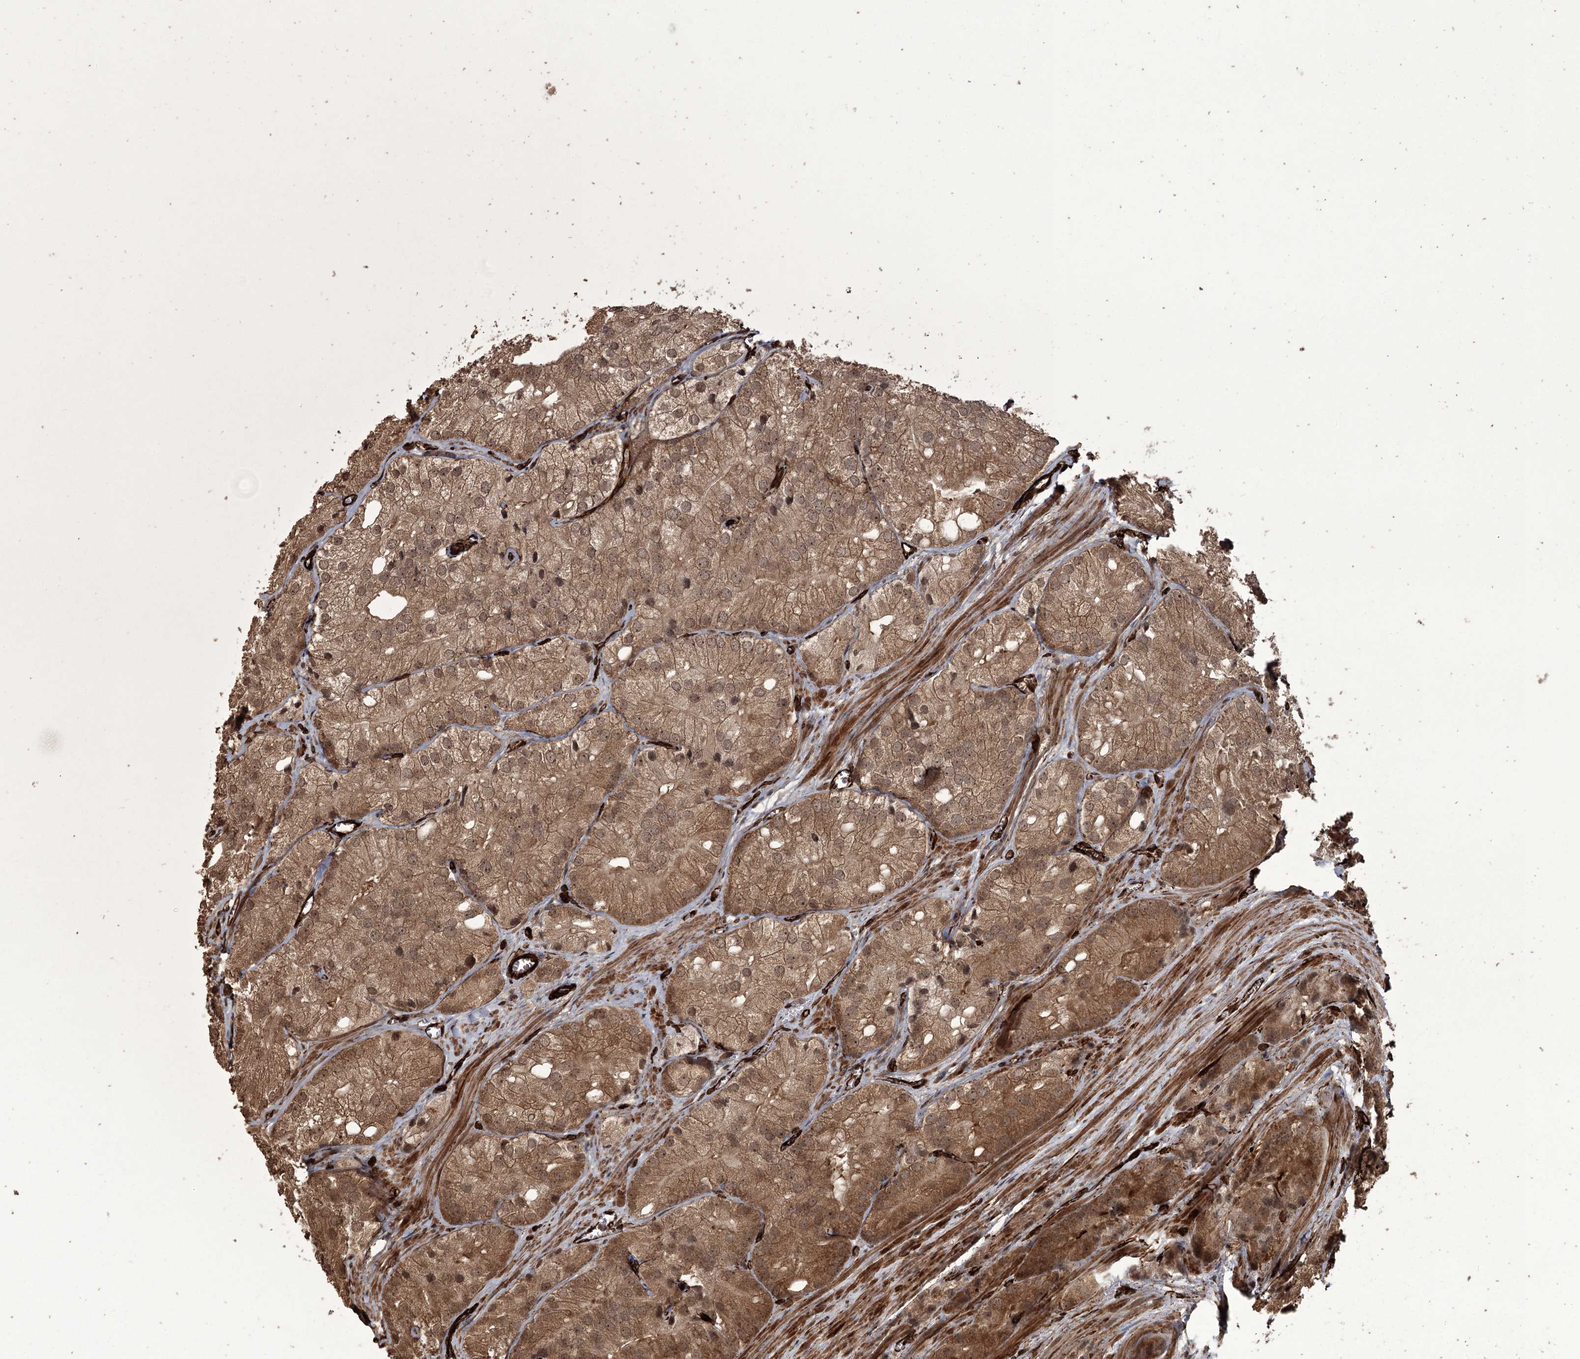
{"staining": {"intensity": "moderate", "quantity": ">75%", "location": "cytoplasmic/membranous,nuclear"}, "tissue": "prostate cancer", "cell_type": "Tumor cells", "image_type": "cancer", "snomed": [{"axis": "morphology", "description": "Adenocarcinoma, Low grade"}, {"axis": "topography", "description": "Prostate"}], "caption": "Adenocarcinoma (low-grade) (prostate) tissue shows moderate cytoplasmic/membranous and nuclear expression in about >75% of tumor cells", "gene": "RPAP3", "patient": {"sex": "male", "age": 69}}